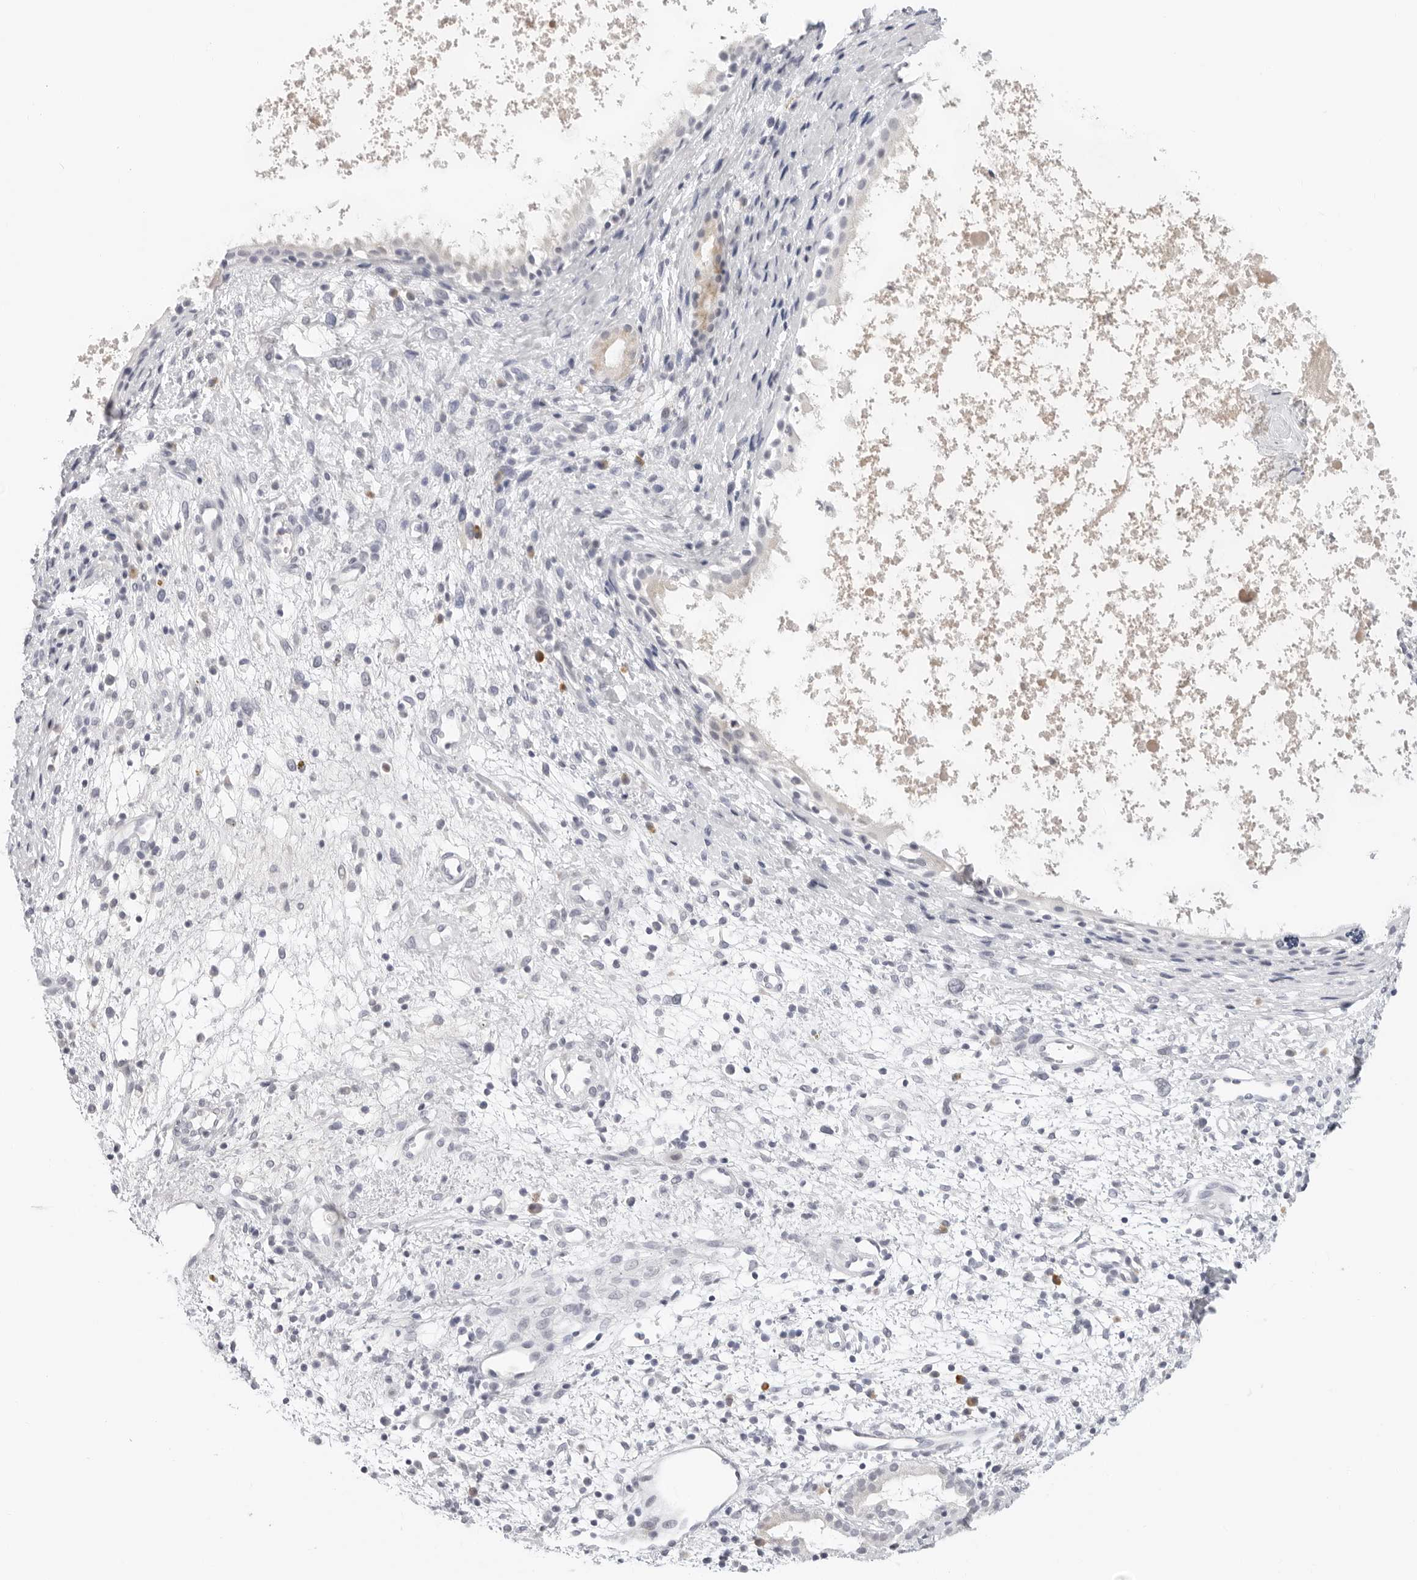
{"staining": {"intensity": "negative", "quantity": "none", "location": "none"}, "tissue": "nasopharynx", "cell_type": "Respiratory epithelial cells", "image_type": "normal", "snomed": [{"axis": "morphology", "description": "Normal tissue, NOS"}, {"axis": "topography", "description": "Nasopharynx"}], "caption": "Immunohistochemical staining of unremarkable nasopharynx demonstrates no significant expression in respiratory epithelial cells.", "gene": "EDN2", "patient": {"sex": "male", "age": 22}}